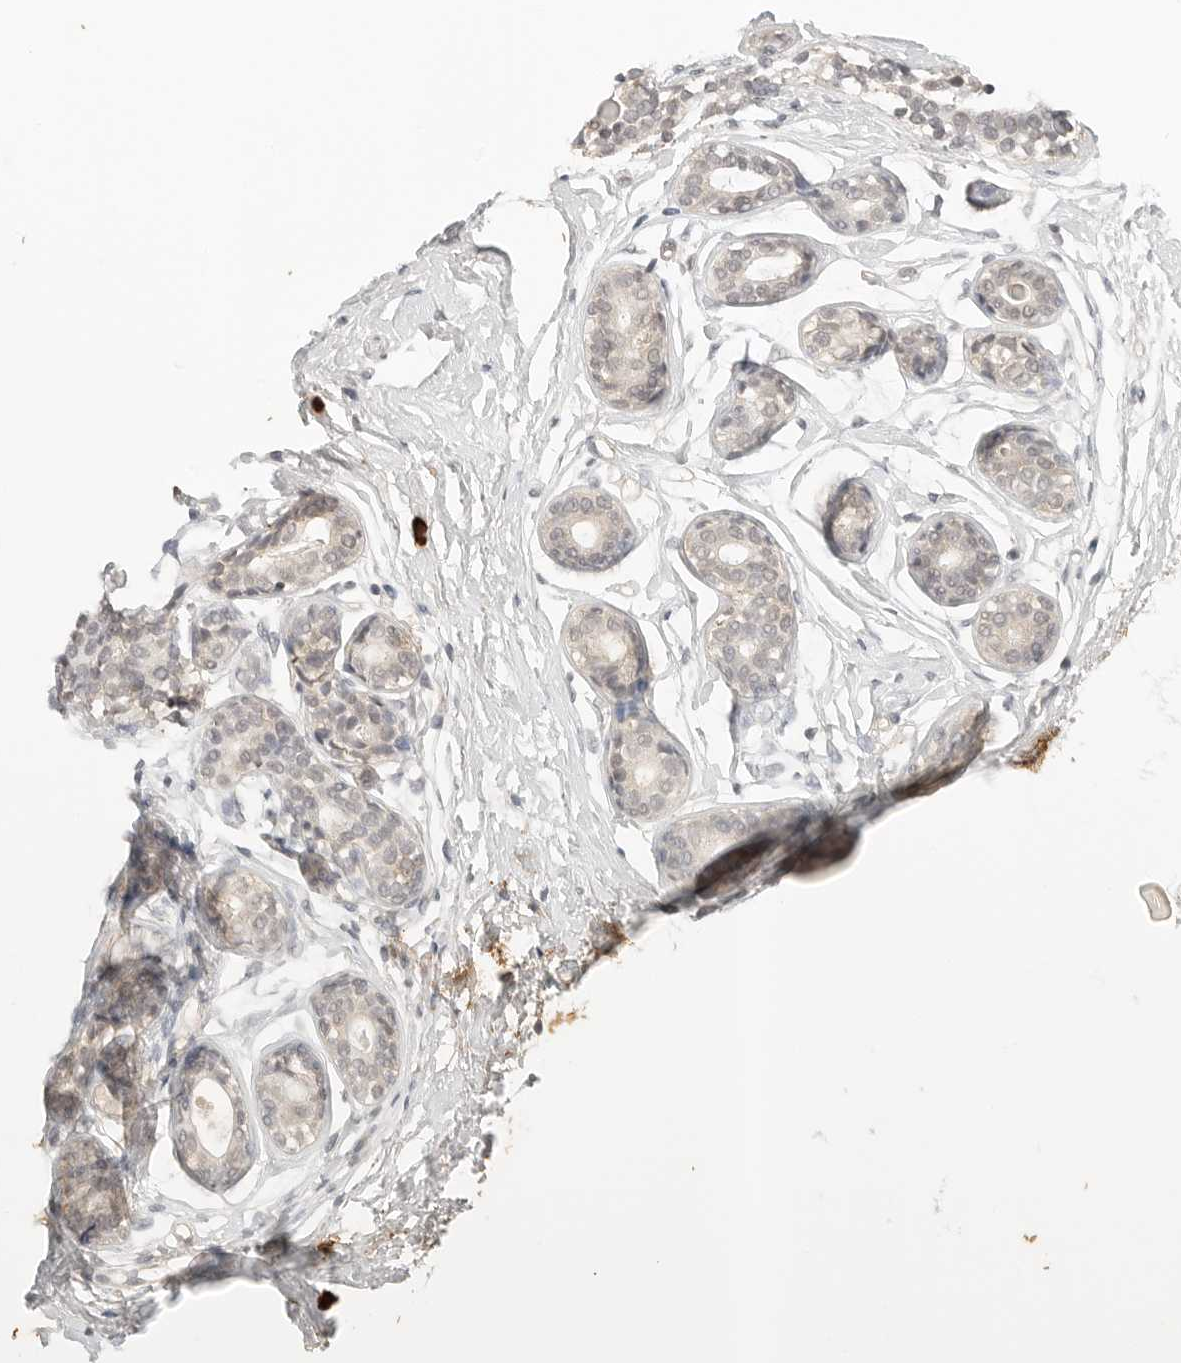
{"staining": {"intensity": "negative", "quantity": "none", "location": "none"}, "tissue": "breast", "cell_type": "Adipocytes", "image_type": "normal", "snomed": [{"axis": "morphology", "description": "Normal tissue, NOS"}, {"axis": "topography", "description": "Breast"}], "caption": "Adipocytes show no significant positivity in normal breast. The staining is performed using DAB brown chromogen with nuclei counter-stained in using hematoxylin.", "gene": "IL24", "patient": {"sex": "female", "age": 23}}